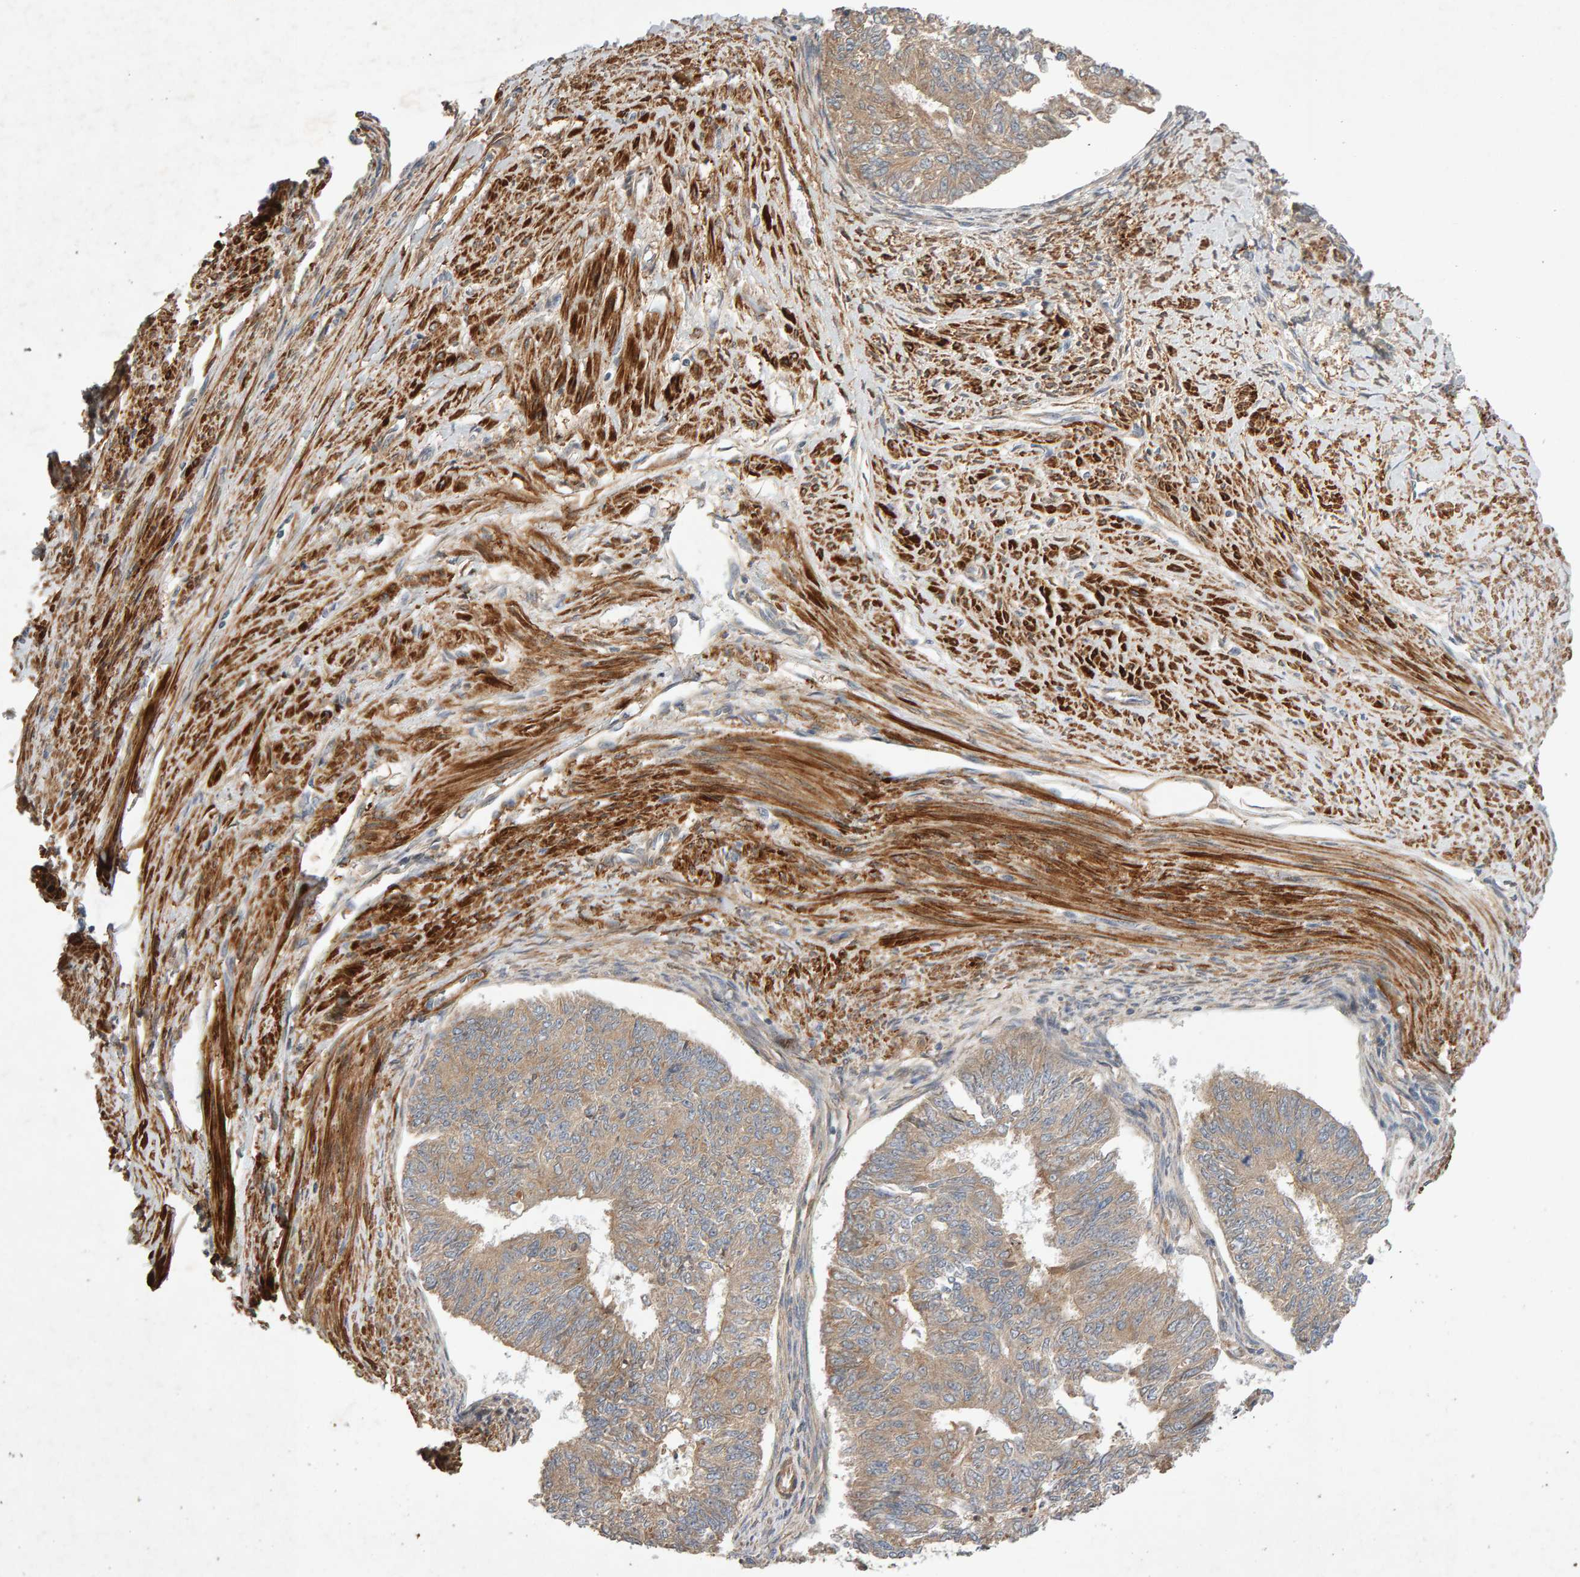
{"staining": {"intensity": "weak", "quantity": ">75%", "location": "cytoplasmic/membranous"}, "tissue": "endometrial cancer", "cell_type": "Tumor cells", "image_type": "cancer", "snomed": [{"axis": "morphology", "description": "Adenocarcinoma, NOS"}, {"axis": "topography", "description": "Endometrium"}], "caption": "A low amount of weak cytoplasmic/membranous staining is present in approximately >75% of tumor cells in endometrial cancer (adenocarcinoma) tissue.", "gene": "RNF19A", "patient": {"sex": "female", "age": 32}}